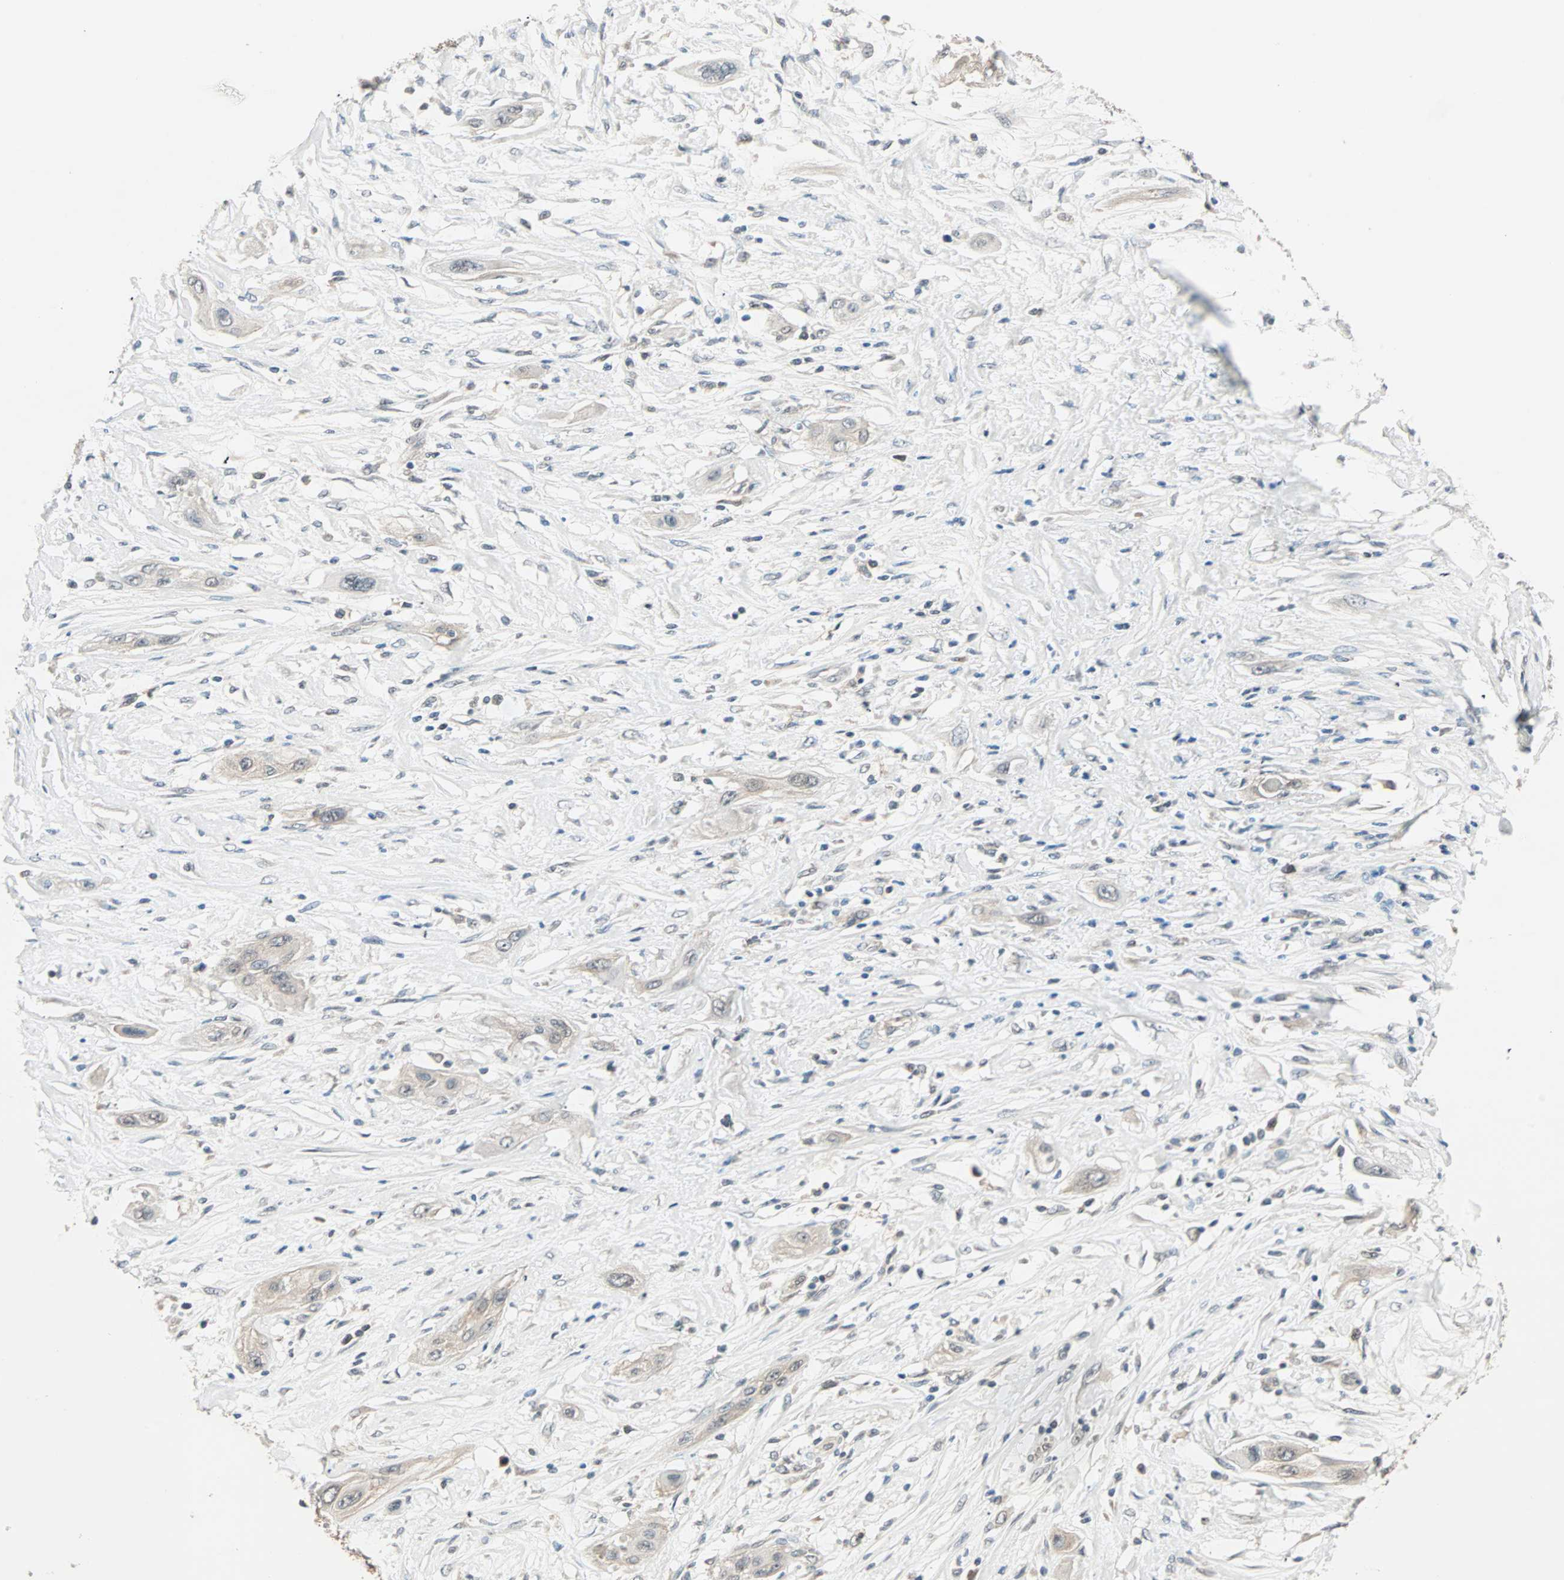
{"staining": {"intensity": "weak", "quantity": ">75%", "location": "cytoplasmic/membranous"}, "tissue": "lung cancer", "cell_type": "Tumor cells", "image_type": "cancer", "snomed": [{"axis": "morphology", "description": "Squamous cell carcinoma, NOS"}, {"axis": "topography", "description": "Lung"}], "caption": "Lung cancer was stained to show a protein in brown. There is low levels of weak cytoplasmic/membranous staining in about >75% of tumor cells.", "gene": "TTF2", "patient": {"sex": "female", "age": 47}}